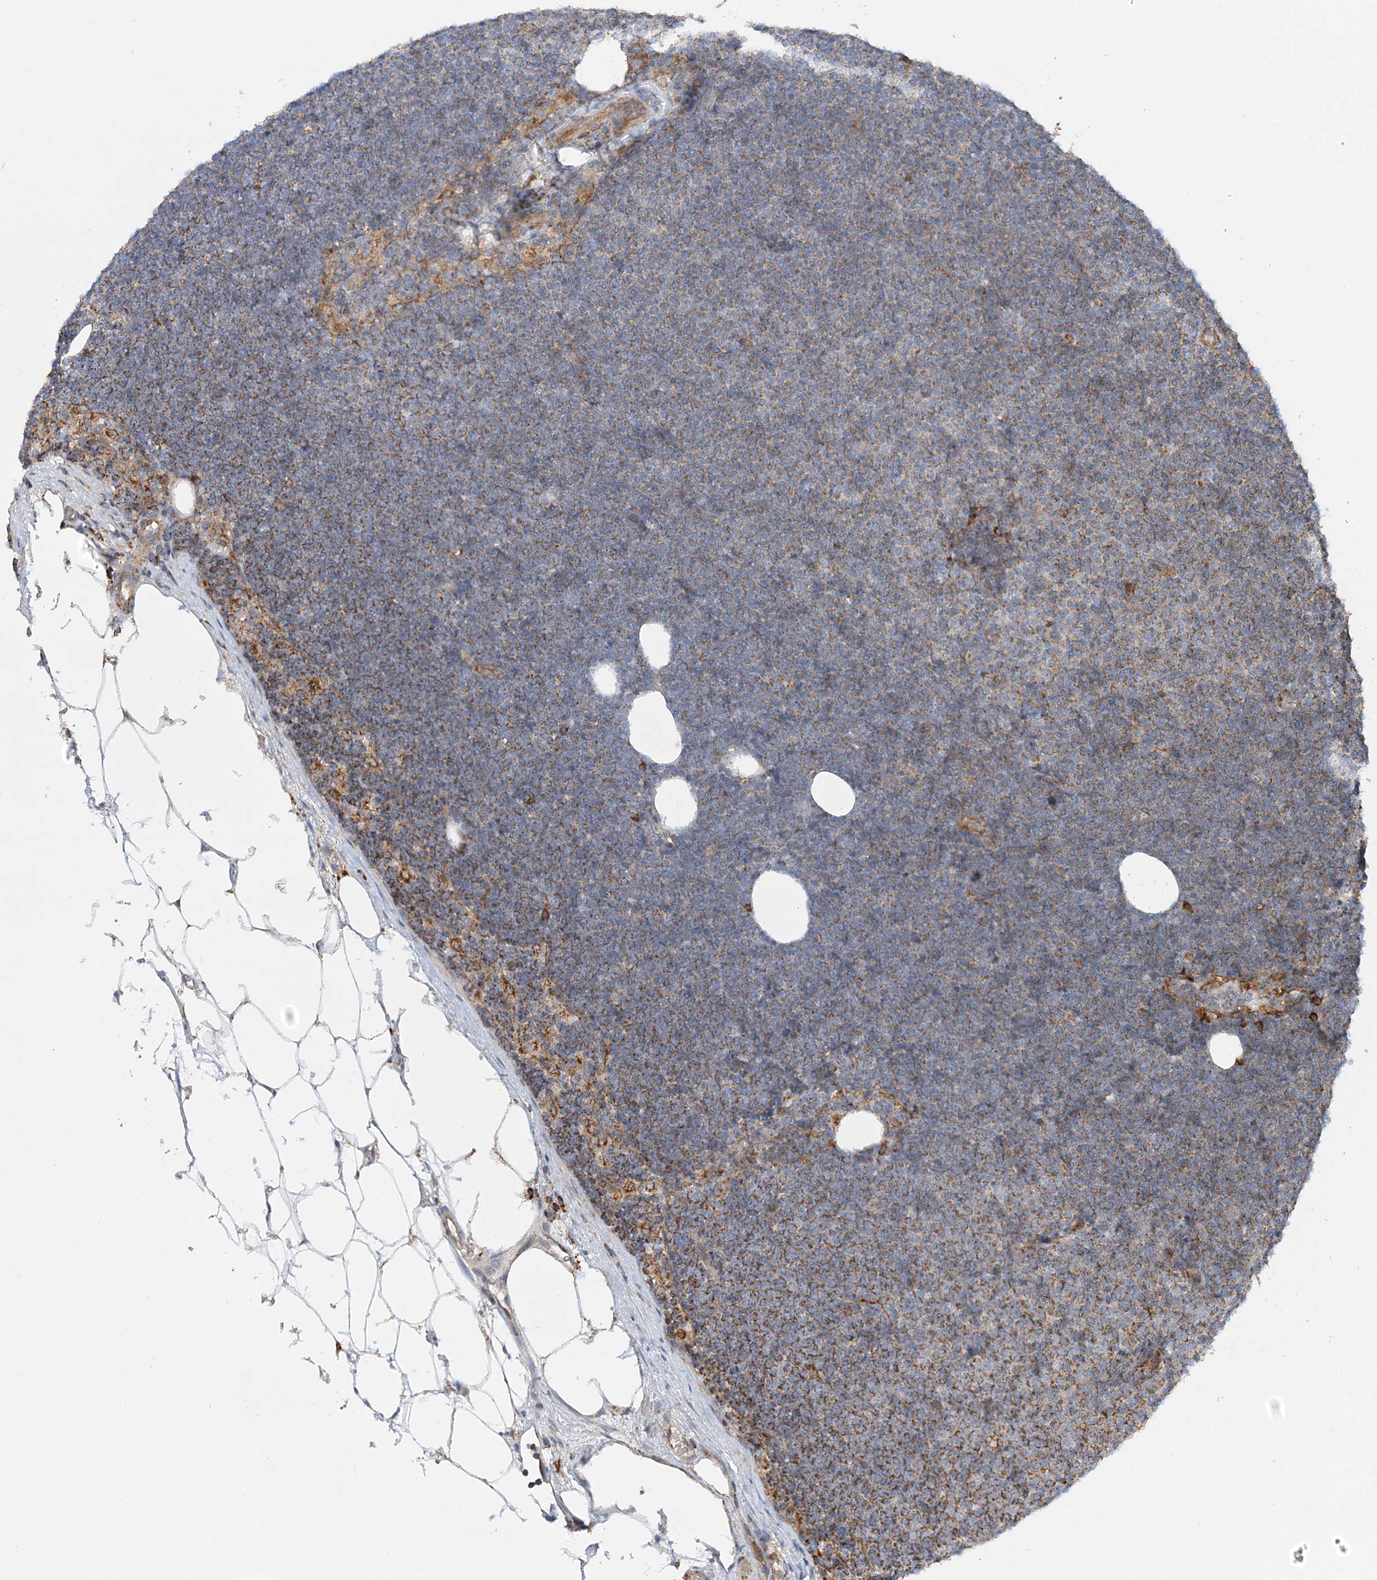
{"staining": {"intensity": "weak", "quantity": "25%-75%", "location": "cytoplasmic/membranous"}, "tissue": "lymphoma", "cell_type": "Tumor cells", "image_type": "cancer", "snomed": [{"axis": "morphology", "description": "Malignant lymphoma, non-Hodgkin's type, Low grade"}, {"axis": "topography", "description": "Lymph node"}], "caption": "A brown stain labels weak cytoplasmic/membranous positivity of a protein in human lymphoma tumor cells.", "gene": "ZFYVE16", "patient": {"sex": "female", "age": 53}}